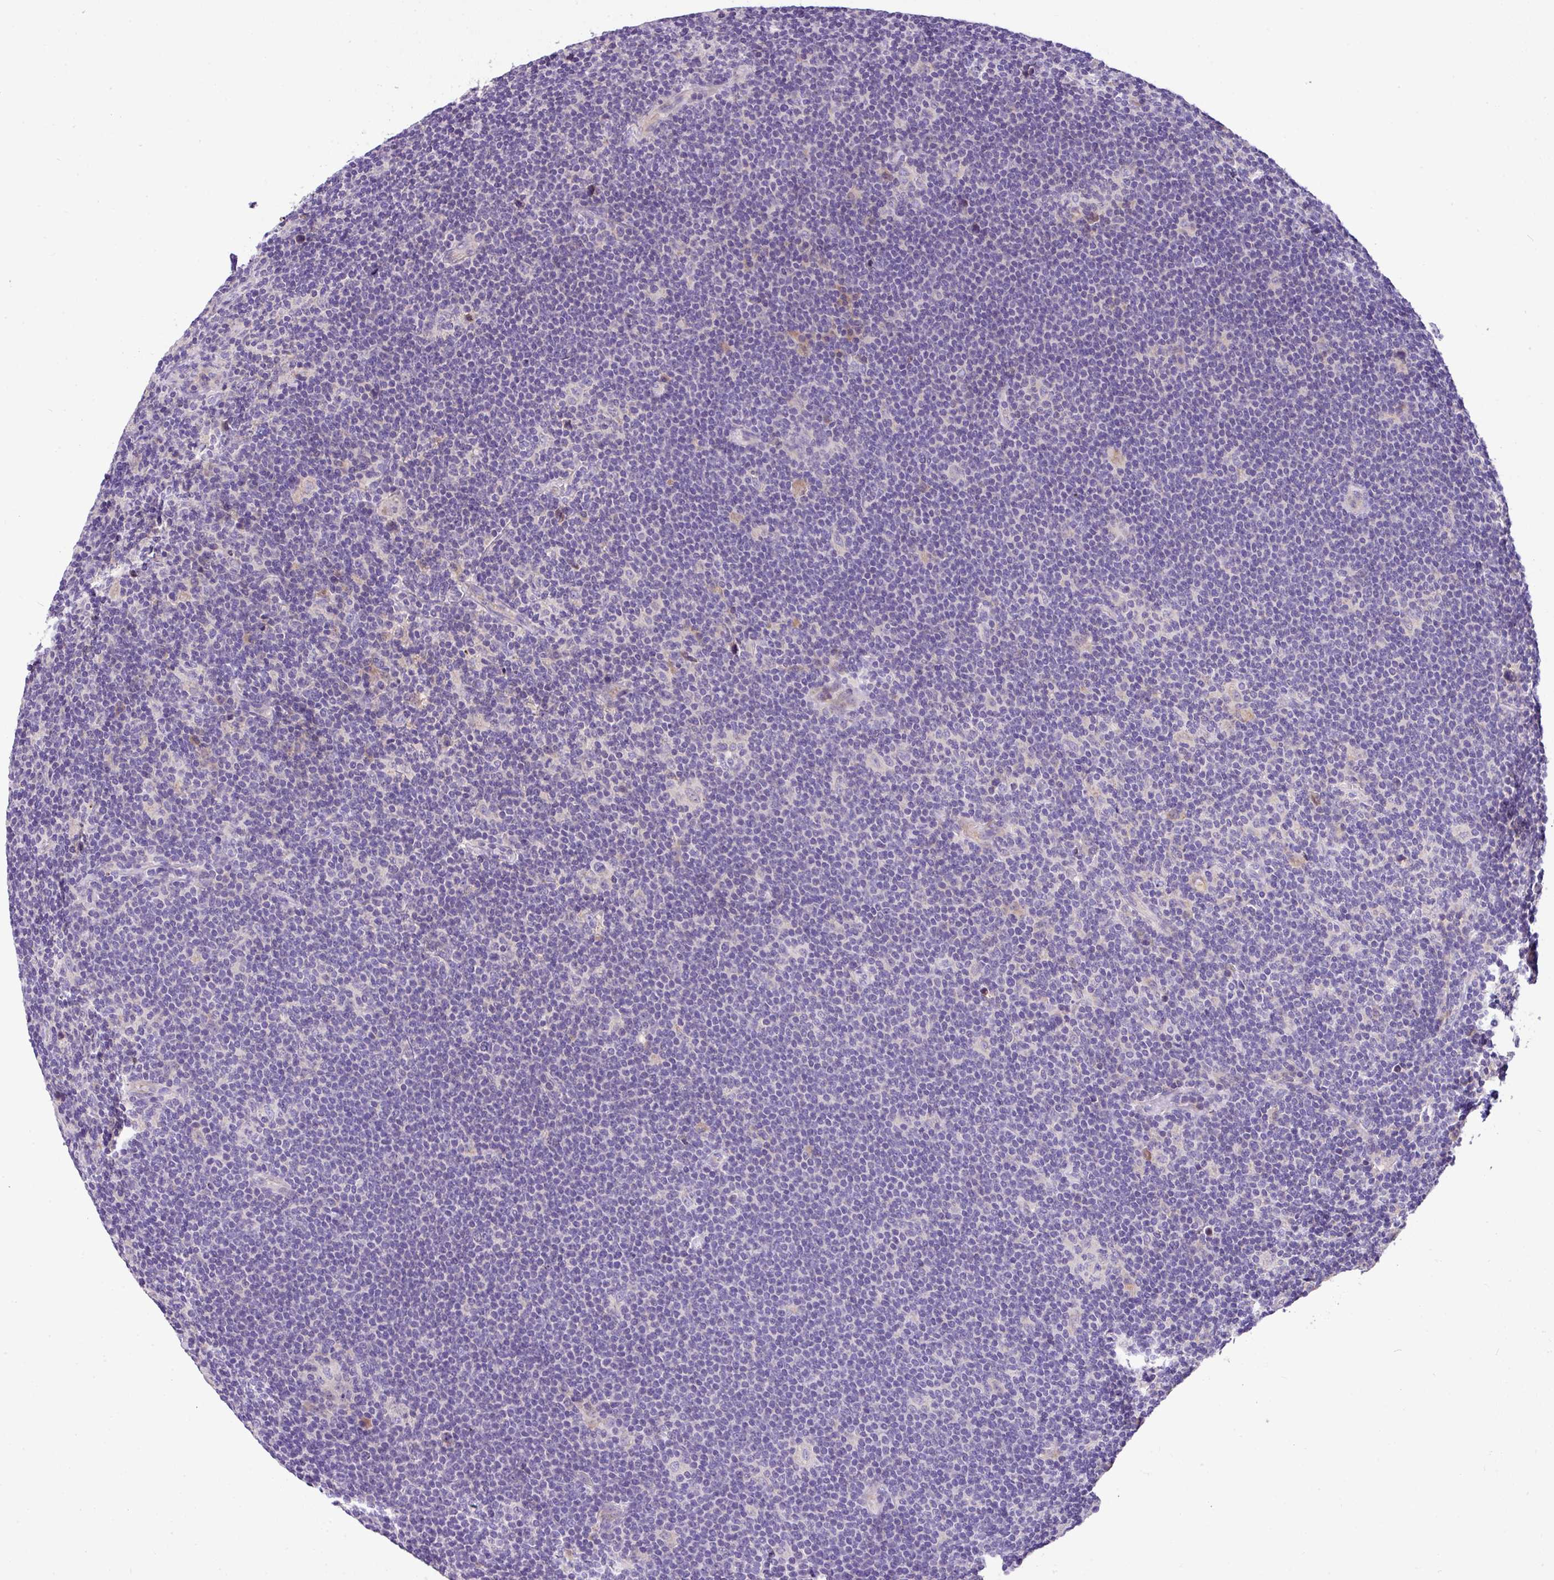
{"staining": {"intensity": "negative", "quantity": "none", "location": "none"}, "tissue": "lymphoma", "cell_type": "Tumor cells", "image_type": "cancer", "snomed": [{"axis": "morphology", "description": "Hodgkin's disease, NOS"}, {"axis": "topography", "description": "Lymph node"}], "caption": "The immunohistochemistry (IHC) image has no significant positivity in tumor cells of Hodgkin's disease tissue. (Brightfield microscopy of DAB immunohistochemistry at high magnification).", "gene": "ANXA2R", "patient": {"sex": "female", "age": 57}}